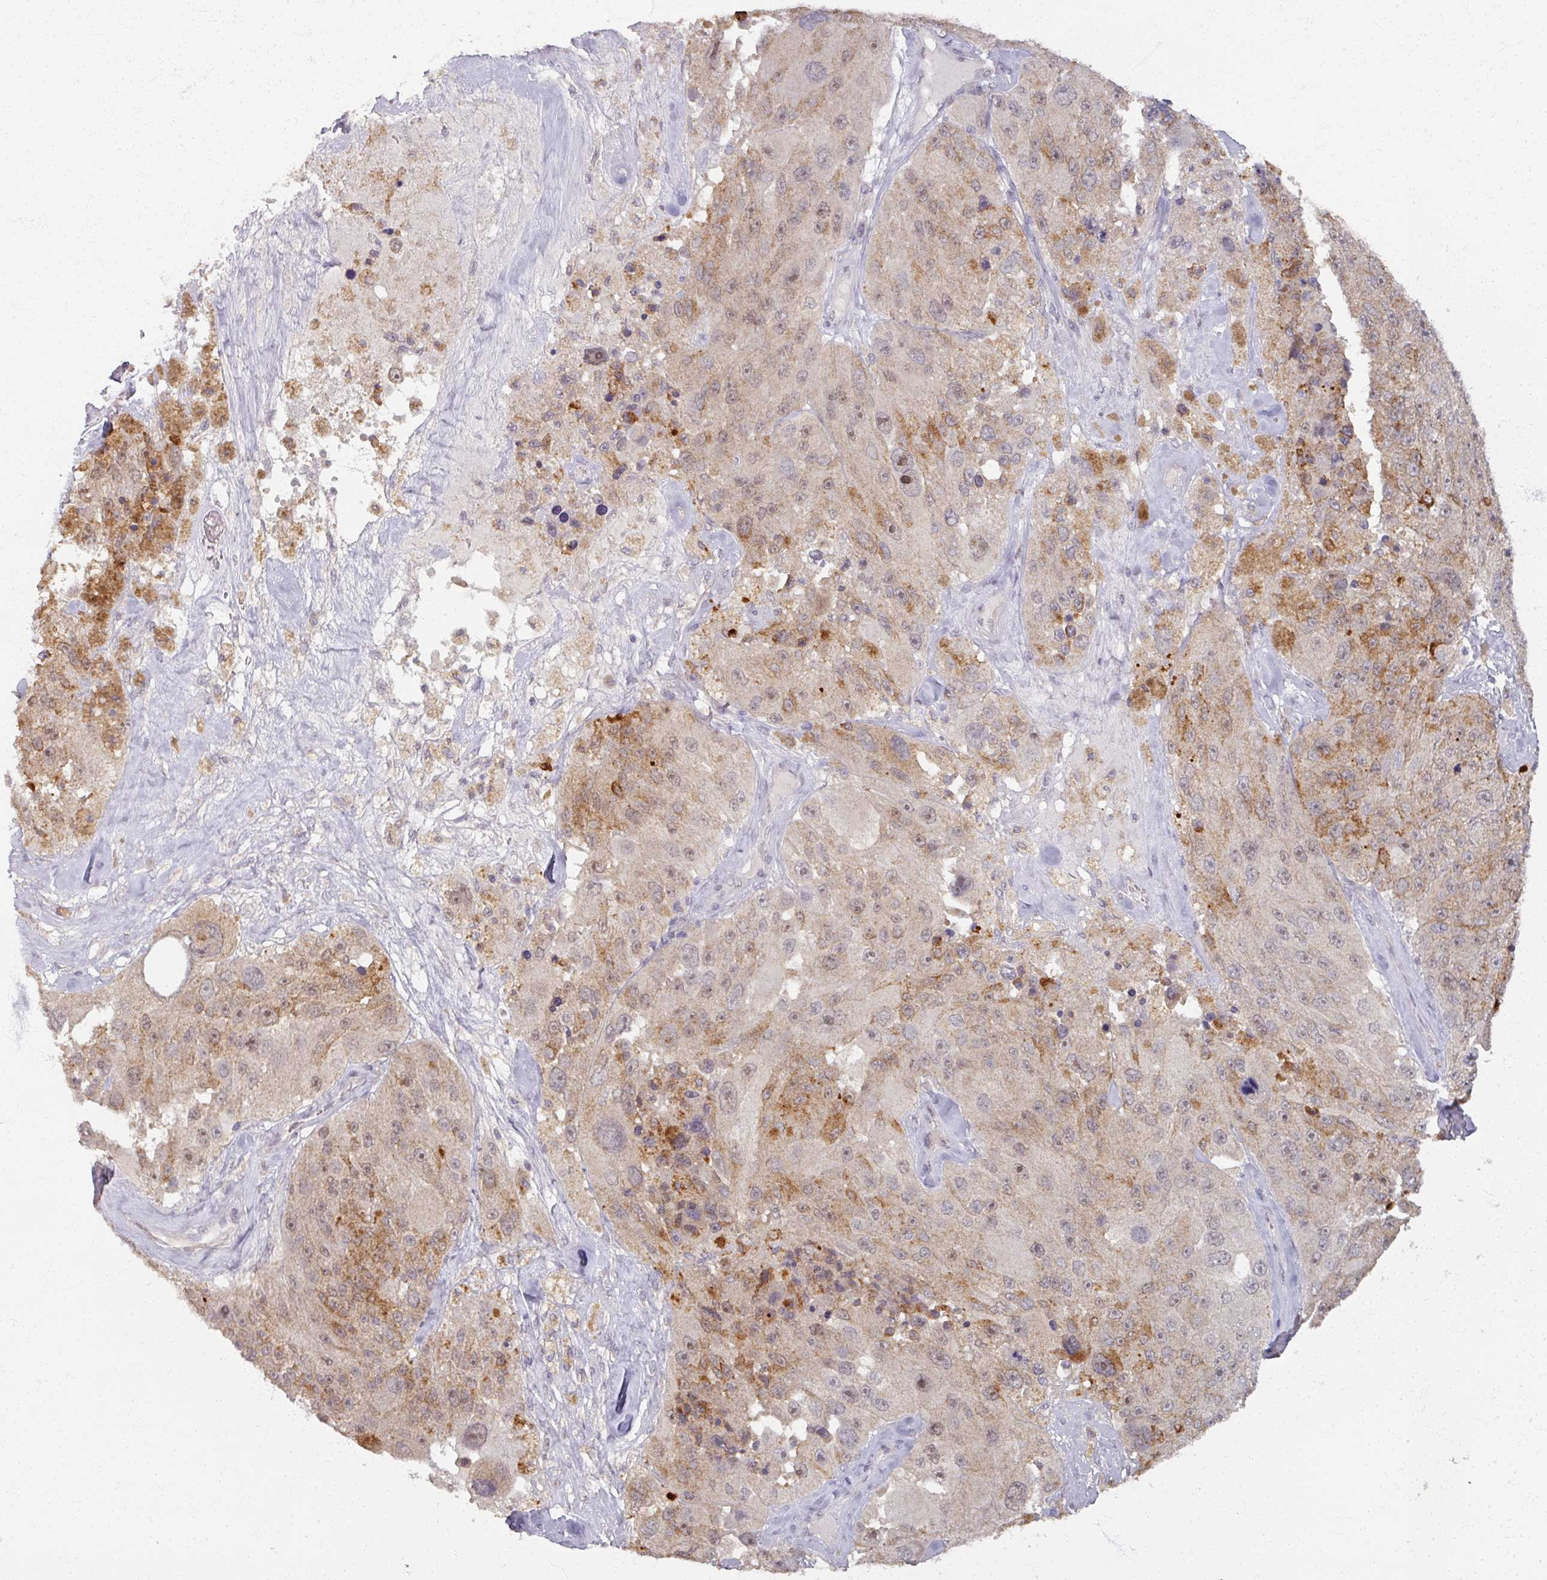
{"staining": {"intensity": "moderate", "quantity": "25%-75%", "location": "cytoplasmic/membranous"}, "tissue": "melanoma", "cell_type": "Tumor cells", "image_type": "cancer", "snomed": [{"axis": "morphology", "description": "Malignant melanoma, Metastatic site"}, {"axis": "topography", "description": "Lymph node"}], "caption": "Immunohistochemical staining of human melanoma displays medium levels of moderate cytoplasmic/membranous protein expression in about 25%-75% of tumor cells. The staining was performed using DAB (3,3'-diaminobenzidine), with brown indicating positive protein expression. Nuclei are stained blue with hematoxylin.", "gene": "SOX11", "patient": {"sex": "male", "age": 62}}